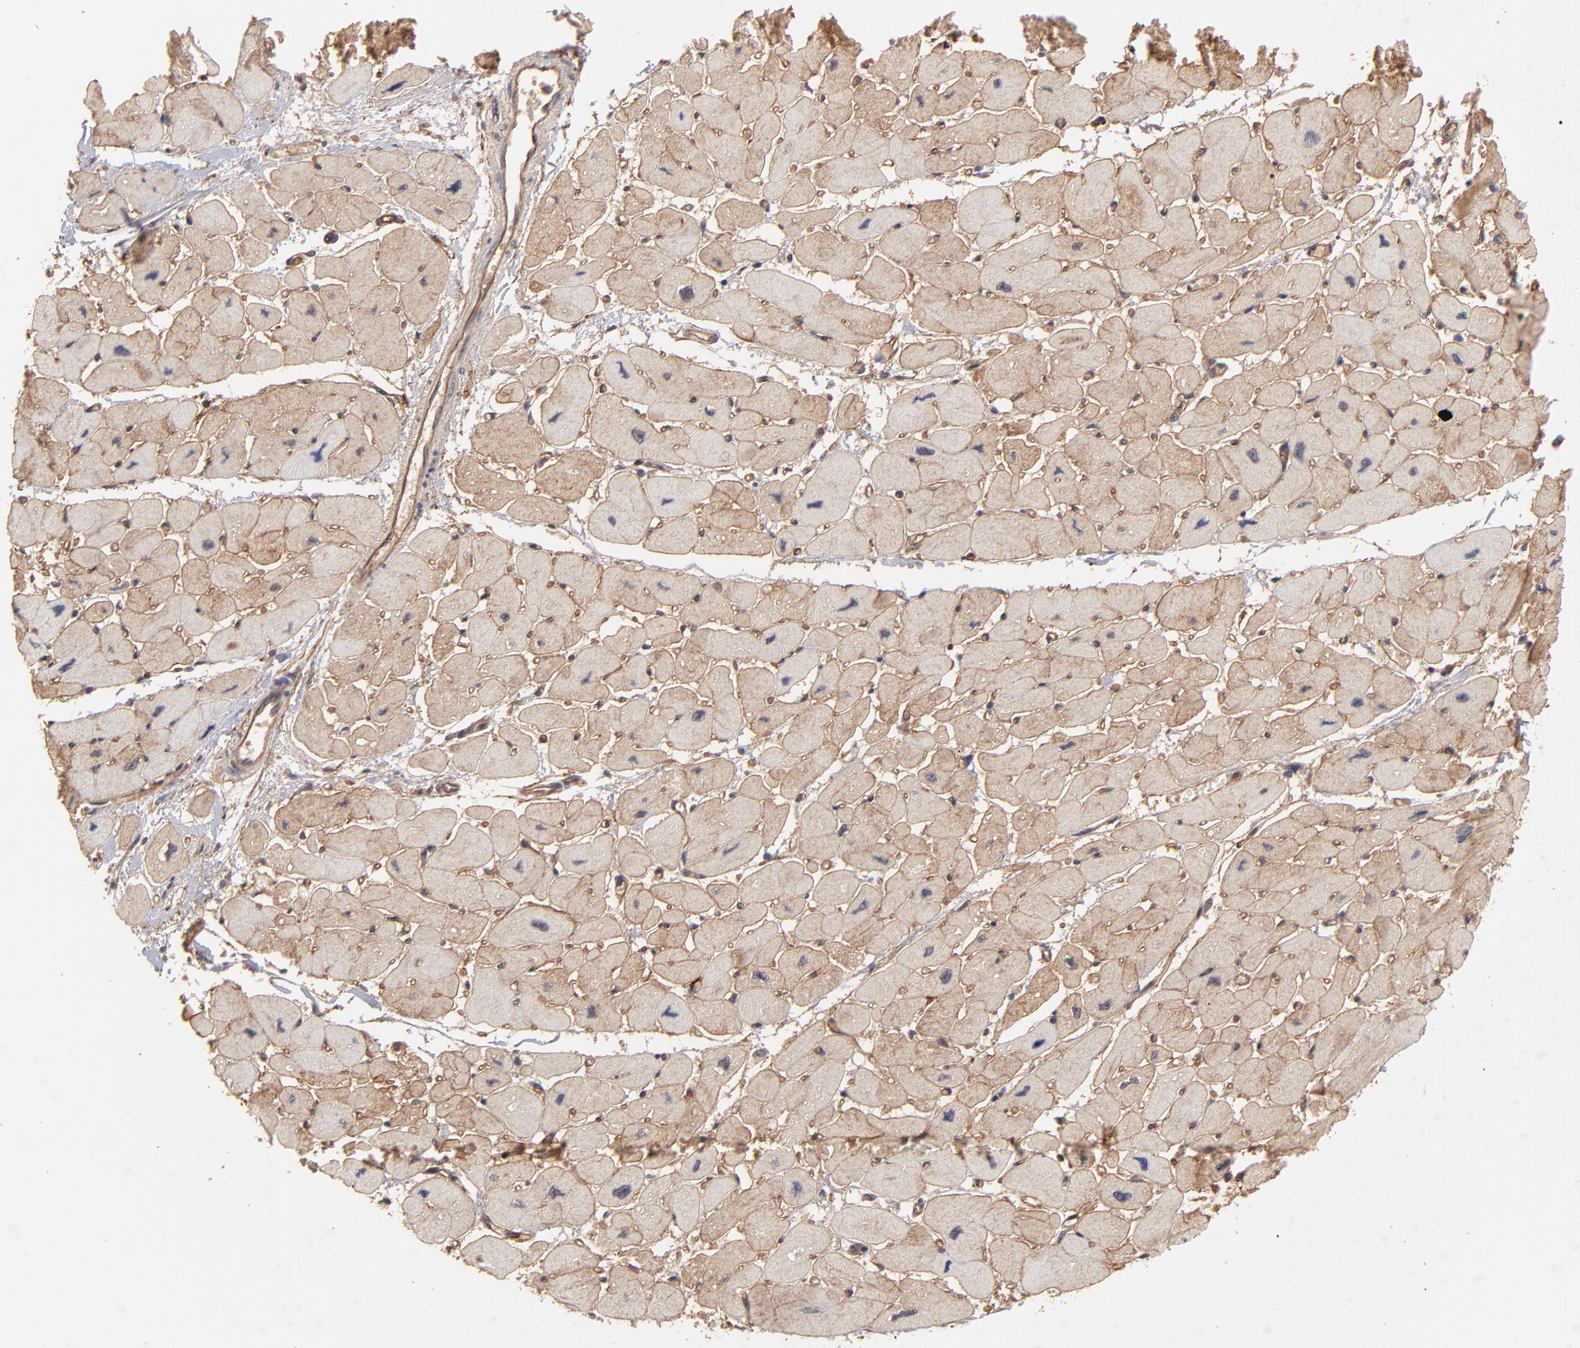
{"staining": {"intensity": "strong", "quantity": ">75%", "location": "cytoplasmic/membranous"}, "tissue": "heart muscle", "cell_type": "Cardiomyocytes", "image_type": "normal", "snomed": [{"axis": "morphology", "description": "Normal tissue, NOS"}, {"axis": "topography", "description": "Heart"}], "caption": "Immunohistochemistry (IHC) staining of normal heart muscle, which reveals high levels of strong cytoplasmic/membranous expression in about >75% of cardiomyocytes indicating strong cytoplasmic/membranous protein expression. The staining was performed using DAB (3,3'-diaminobenzidine) (brown) for protein detection and nuclei were counterstained in hematoxylin (blue).", "gene": "STAP2", "patient": {"sex": "female", "age": 54}}